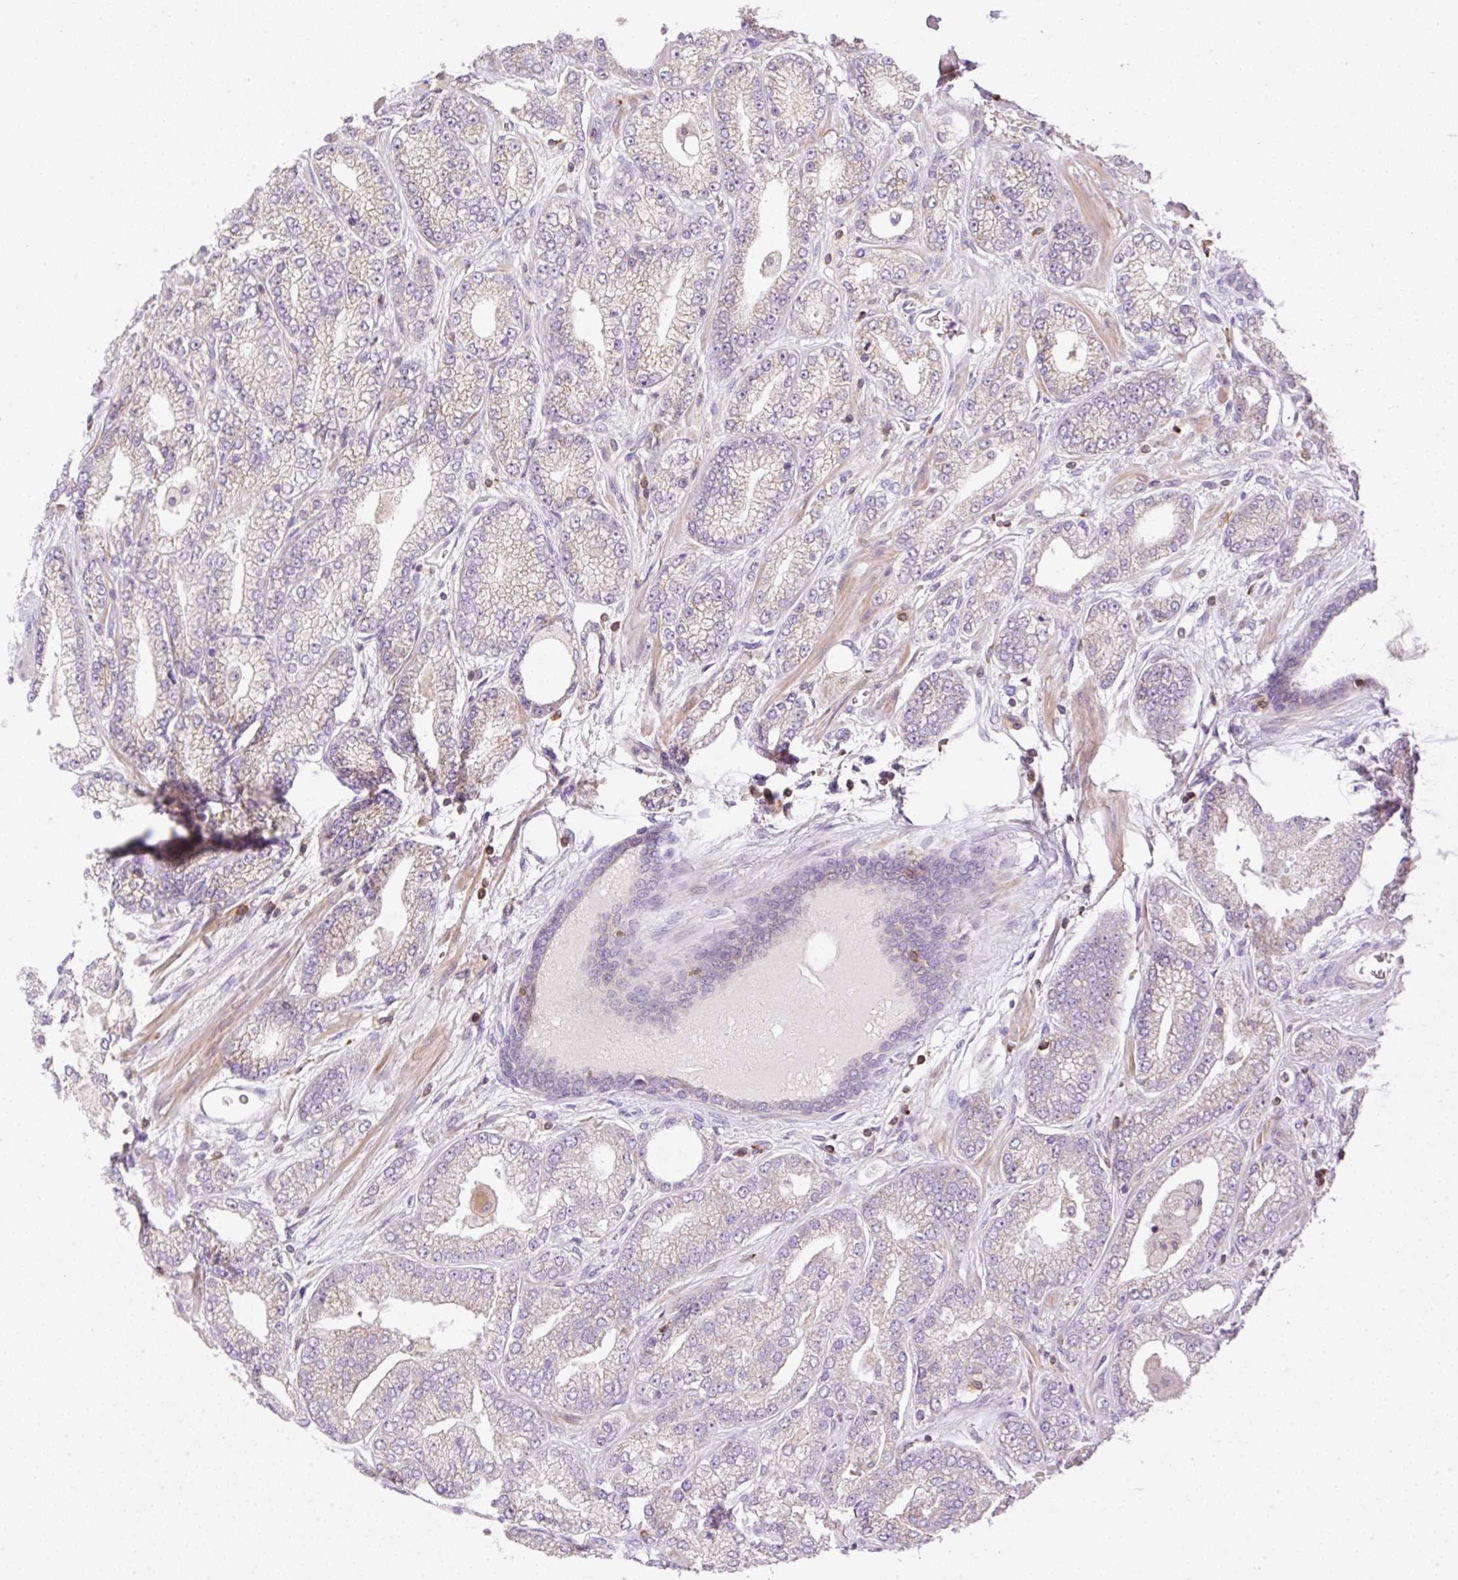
{"staining": {"intensity": "weak", "quantity": "<25%", "location": "cytoplasmic/membranous"}, "tissue": "prostate cancer", "cell_type": "Tumor cells", "image_type": "cancer", "snomed": [{"axis": "morphology", "description": "Adenocarcinoma, High grade"}, {"axis": "topography", "description": "Prostate"}], "caption": "Immunohistochemical staining of human prostate cancer (high-grade adenocarcinoma) reveals no significant staining in tumor cells.", "gene": "VPS25", "patient": {"sex": "male", "age": 68}}